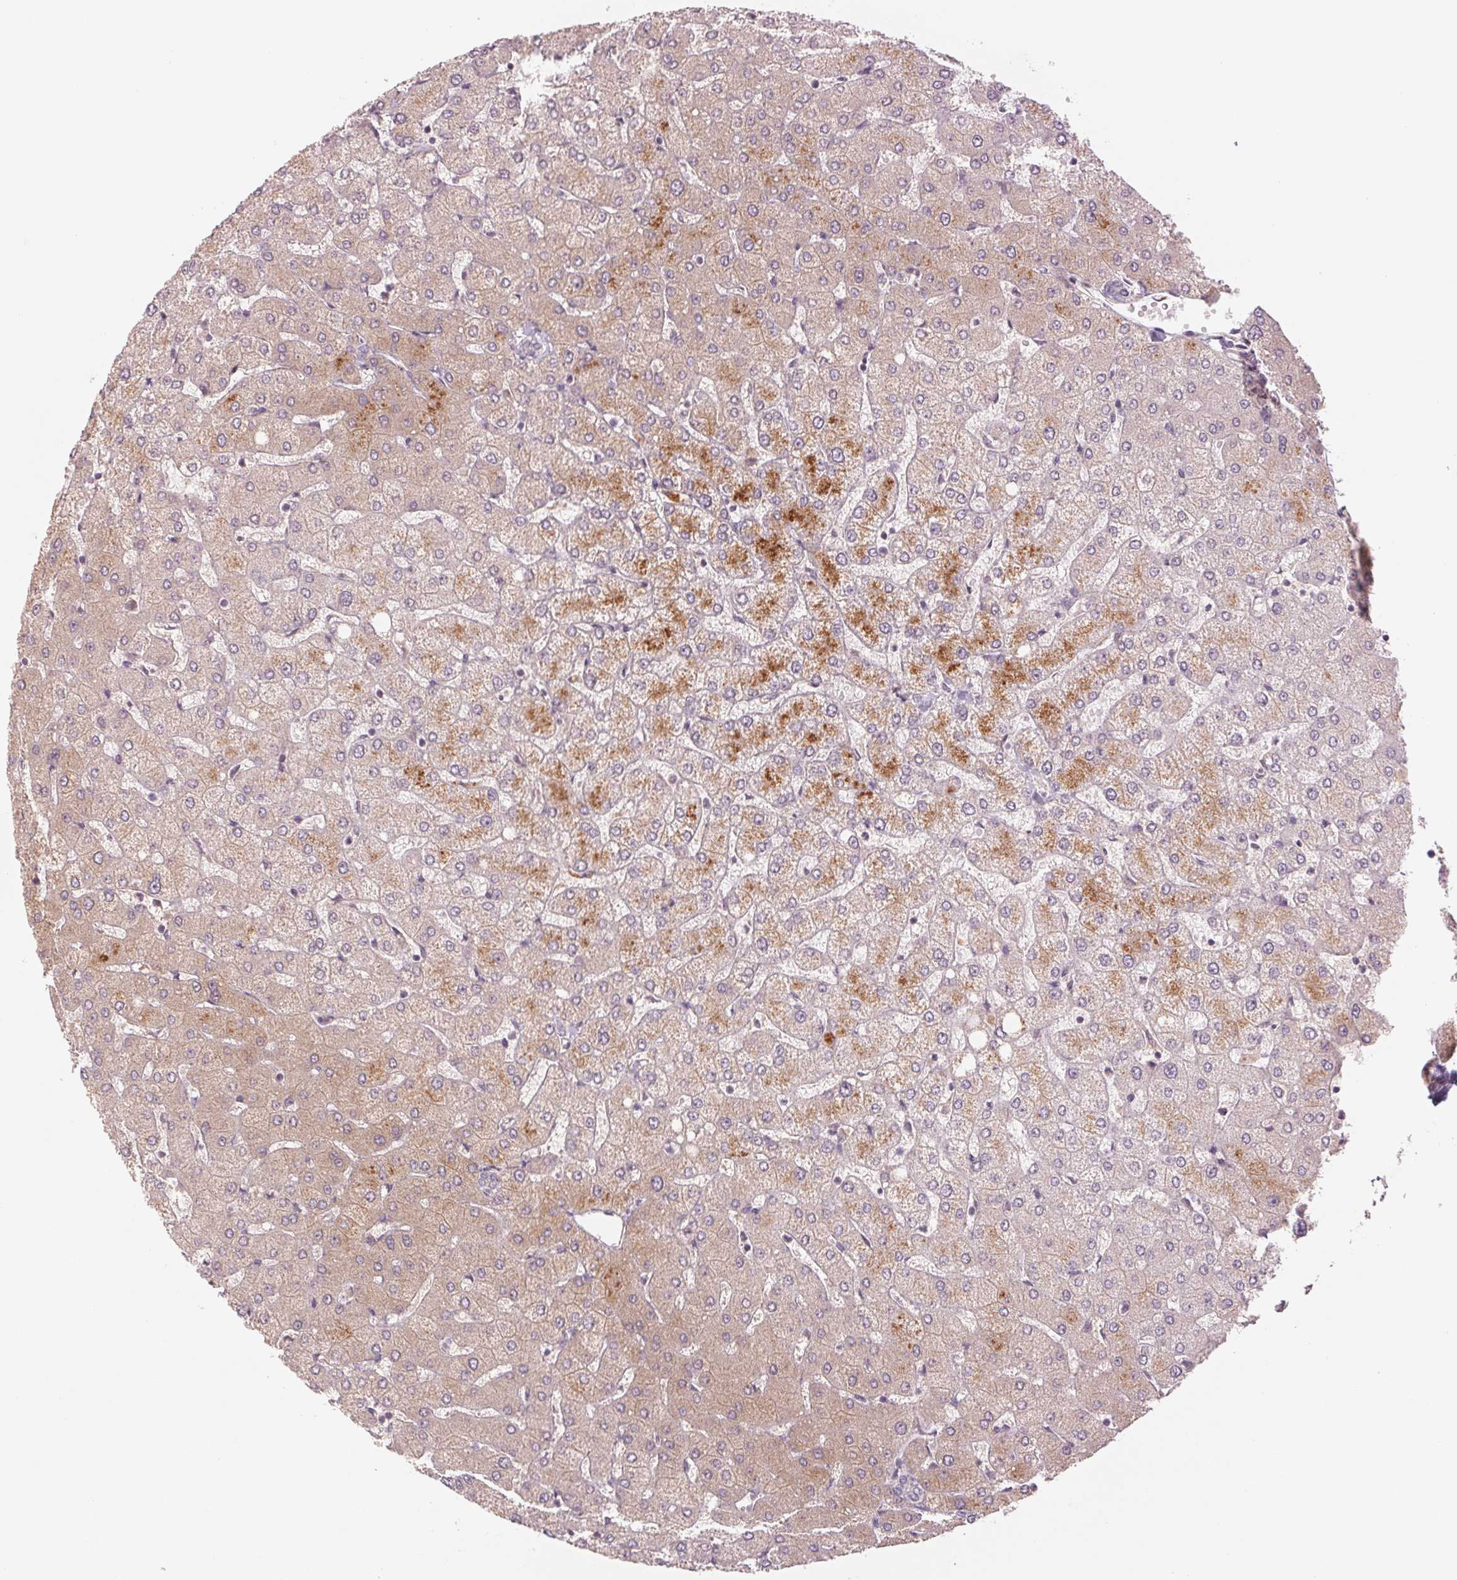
{"staining": {"intensity": "negative", "quantity": "none", "location": "none"}, "tissue": "liver", "cell_type": "Cholangiocytes", "image_type": "normal", "snomed": [{"axis": "morphology", "description": "Normal tissue, NOS"}, {"axis": "topography", "description": "Liver"}], "caption": "The immunohistochemistry micrograph has no significant staining in cholangiocytes of liver. The staining is performed using DAB brown chromogen with nuclei counter-stained in using hematoxylin.", "gene": "PPIAL4A", "patient": {"sex": "female", "age": 54}}